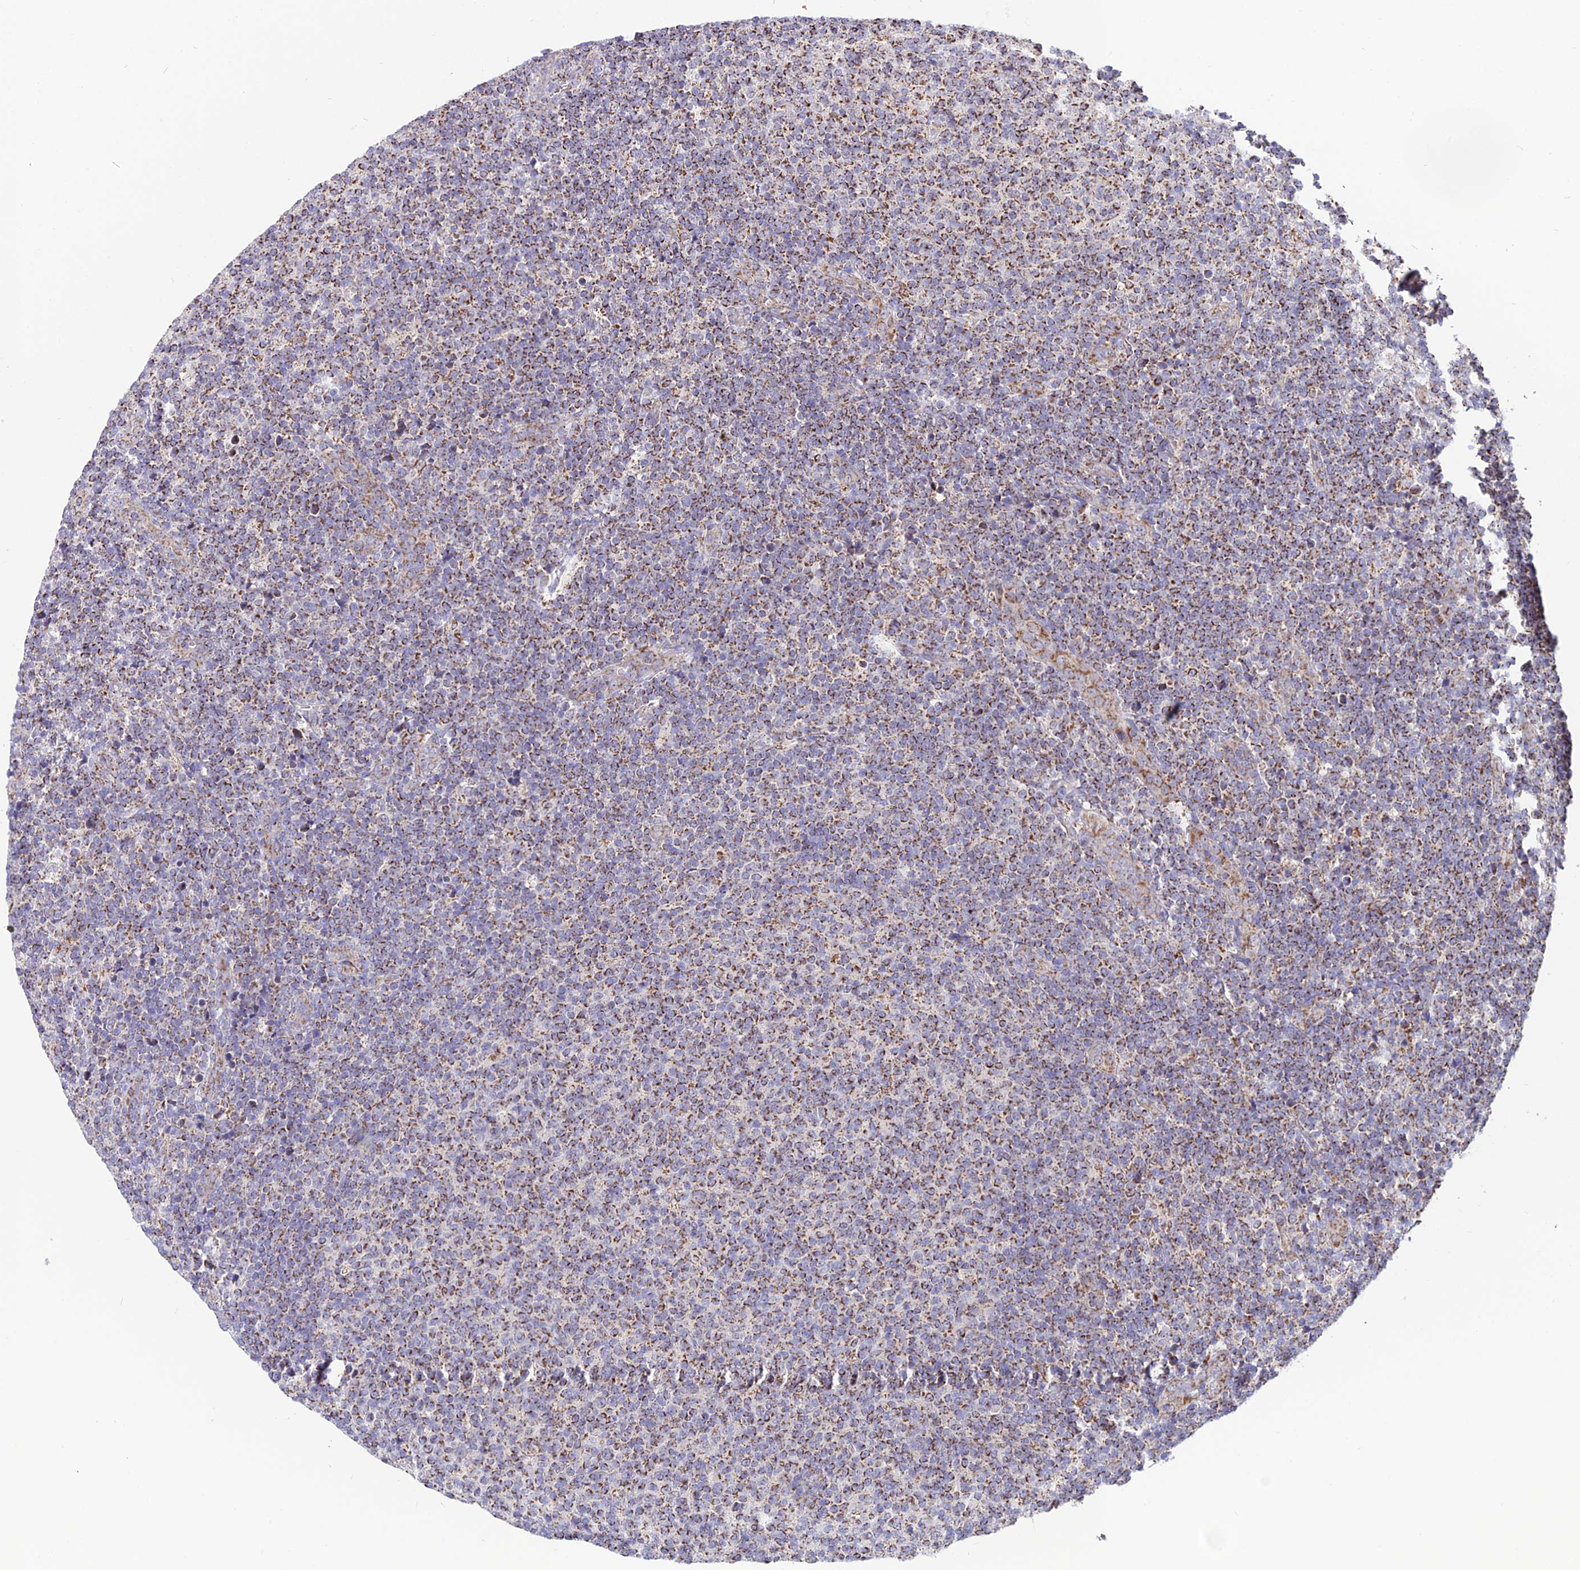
{"staining": {"intensity": "moderate", "quantity": ">75%", "location": "cytoplasmic/membranous"}, "tissue": "lymphoma", "cell_type": "Tumor cells", "image_type": "cancer", "snomed": [{"axis": "morphology", "description": "Malignant lymphoma, non-Hodgkin's type, Low grade"}, {"axis": "topography", "description": "Lymph node"}], "caption": "Immunohistochemistry (IHC) (DAB (3,3'-diaminobenzidine)) staining of human low-grade malignant lymphoma, non-Hodgkin's type reveals moderate cytoplasmic/membranous protein positivity in approximately >75% of tumor cells.", "gene": "PSMD2", "patient": {"sex": "male", "age": 66}}